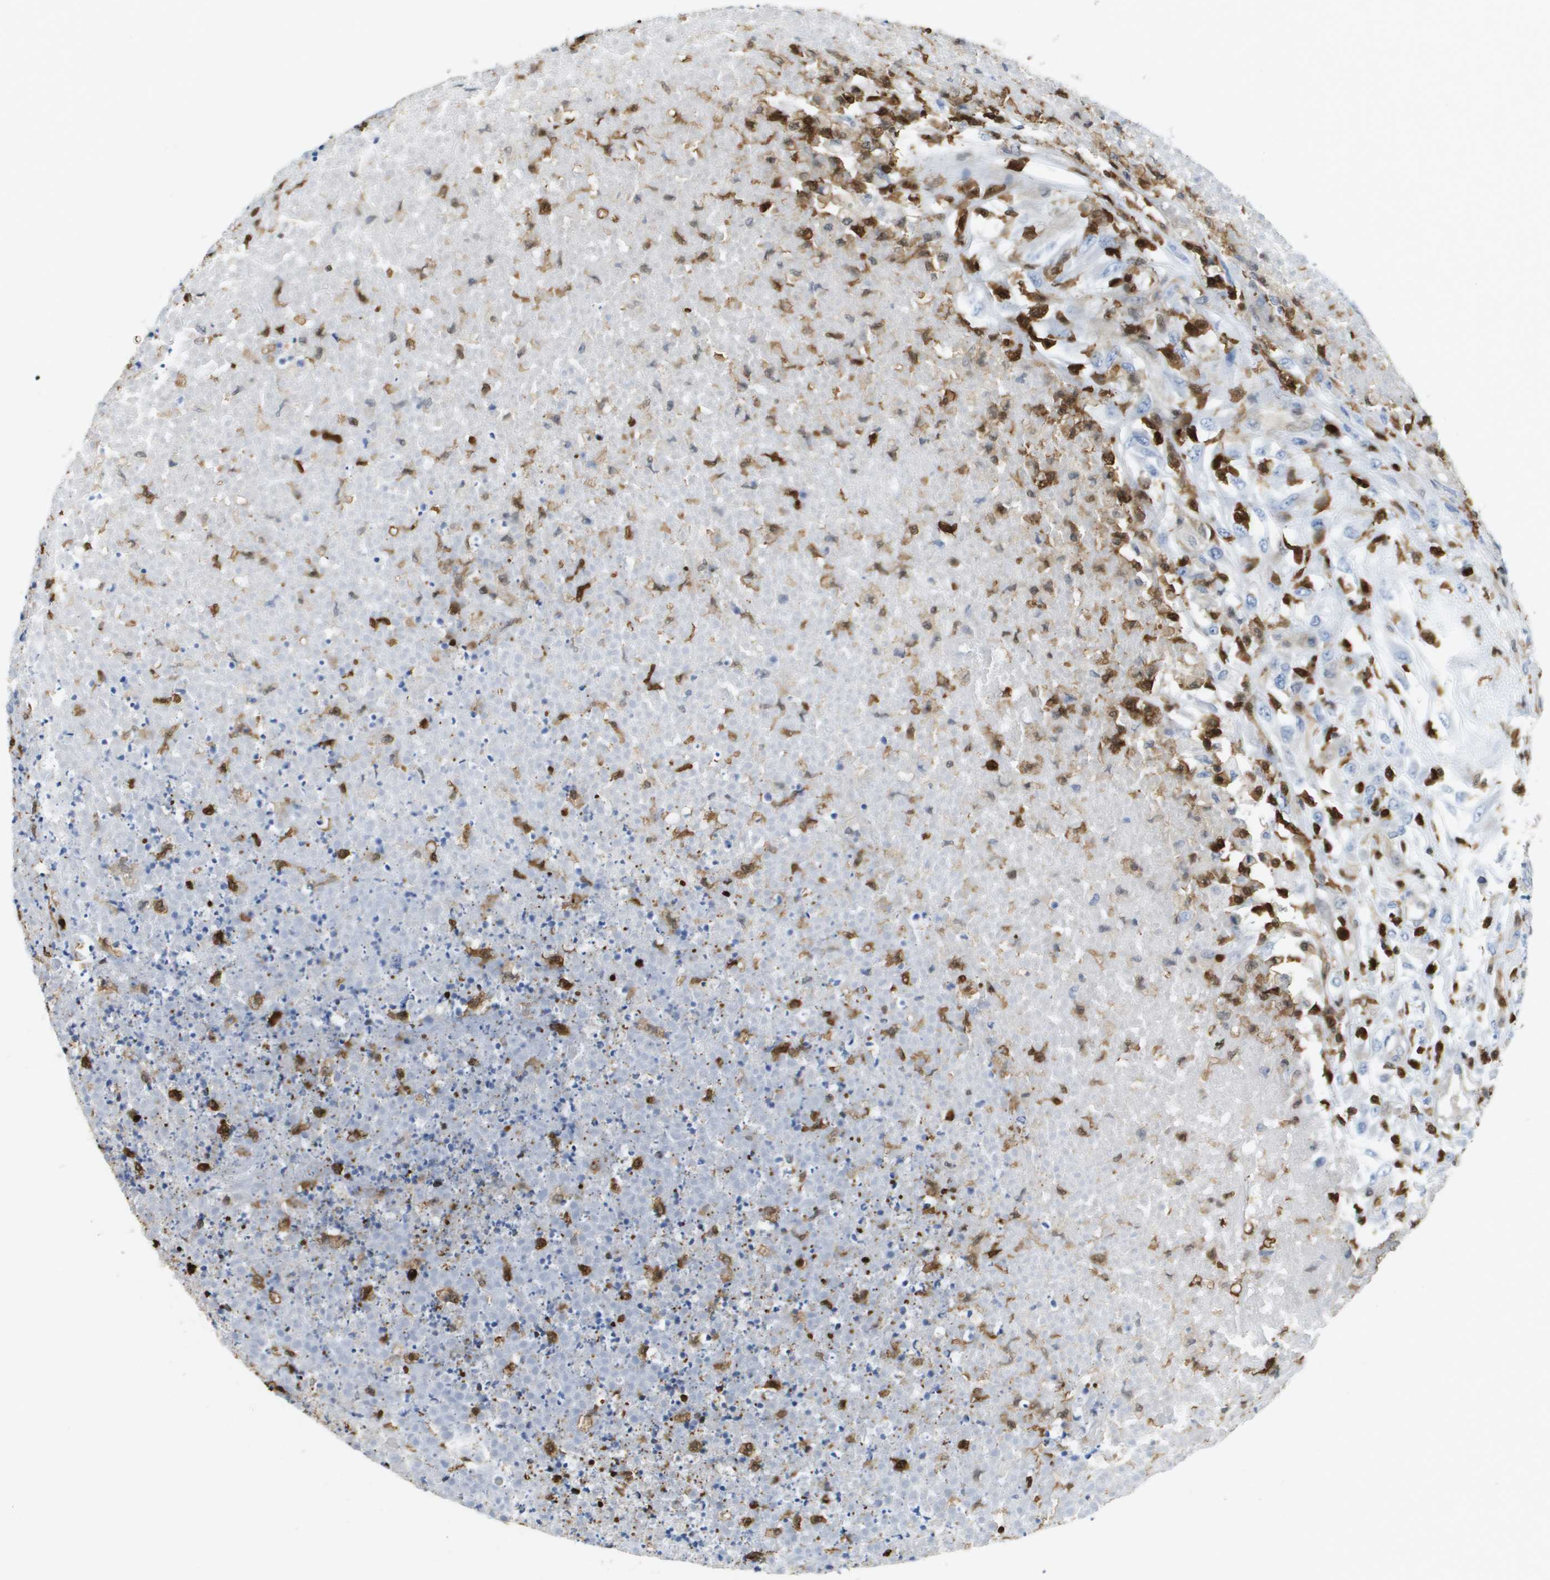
{"staining": {"intensity": "negative", "quantity": "none", "location": "none"}, "tissue": "testis cancer", "cell_type": "Tumor cells", "image_type": "cancer", "snomed": [{"axis": "morphology", "description": "Seminoma, NOS"}, {"axis": "topography", "description": "Testis"}], "caption": "Tumor cells are negative for brown protein staining in testis cancer. Nuclei are stained in blue.", "gene": "DOCK5", "patient": {"sex": "male", "age": 59}}